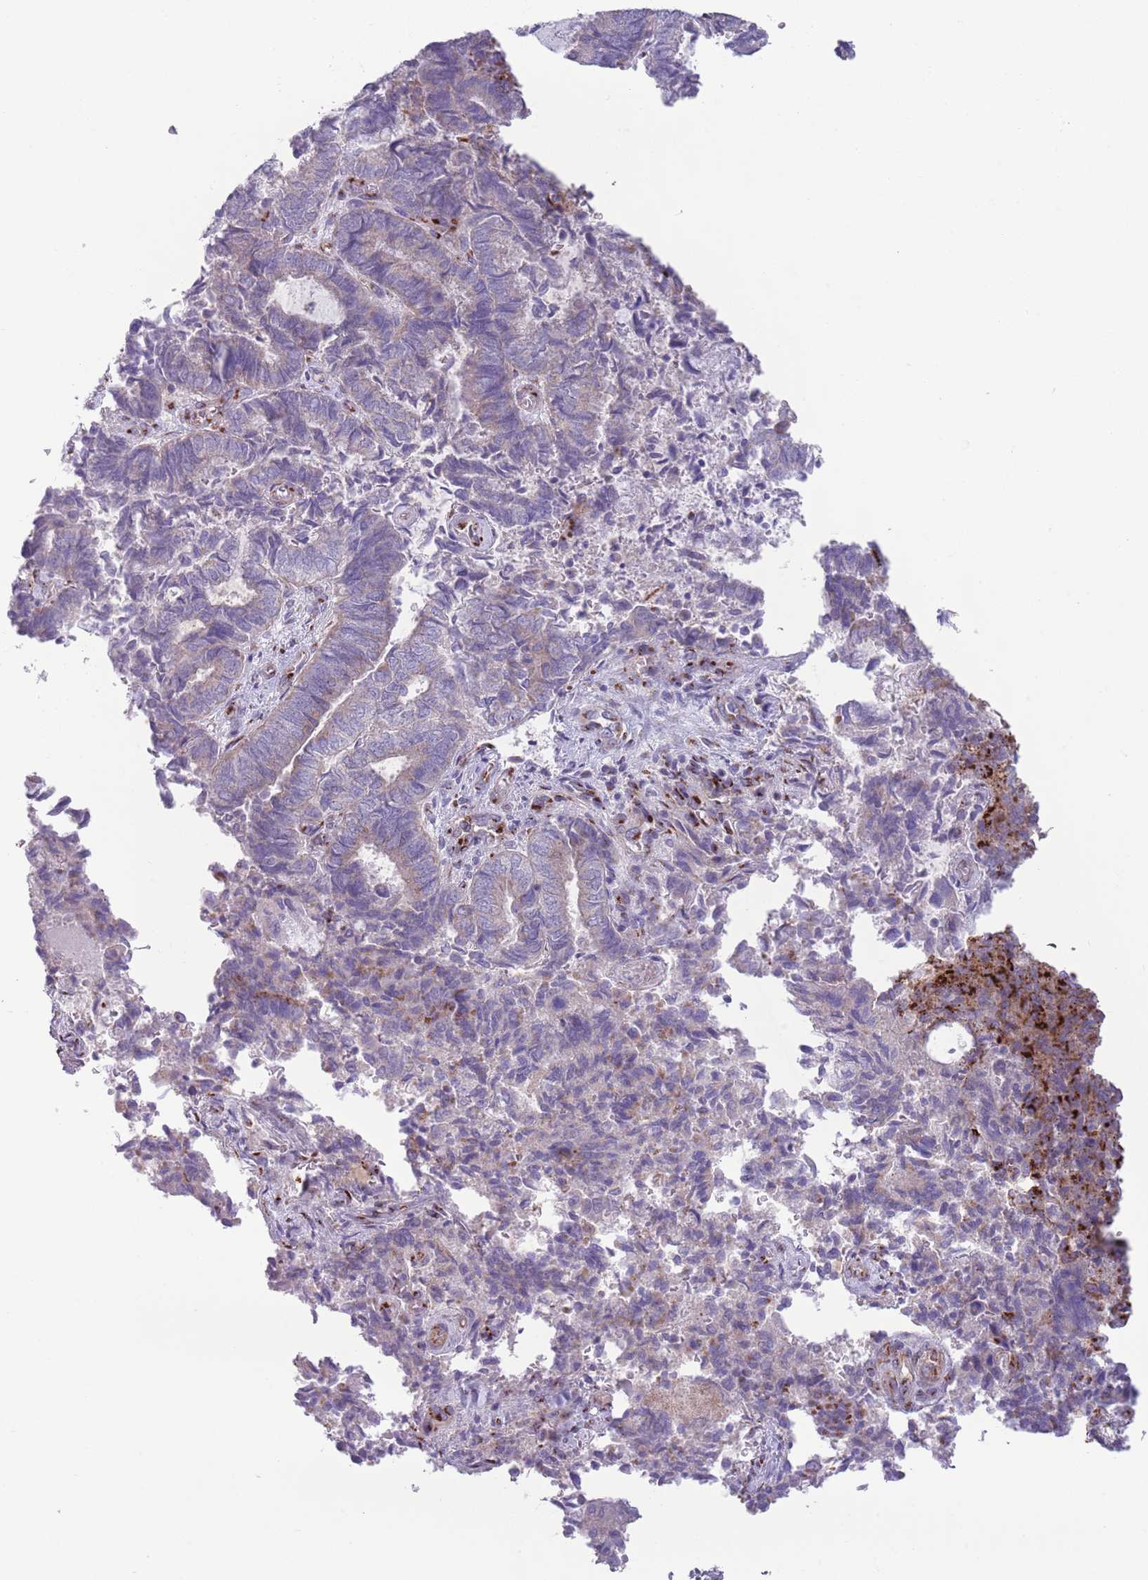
{"staining": {"intensity": "negative", "quantity": "none", "location": "none"}, "tissue": "endometrial cancer", "cell_type": "Tumor cells", "image_type": "cancer", "snomed": [{"axis": "morphology", "description": "Adenocarcinoma, NOS"}, {"axis": "topography", "description": "Endometrium"}], "caption": "DAB immunohistochemical staining of human endometrial cancer demonstrates no significant staining in tumor cells.", "gene": "C20orf96", "patient": {"sex": "female", "age": 80}}